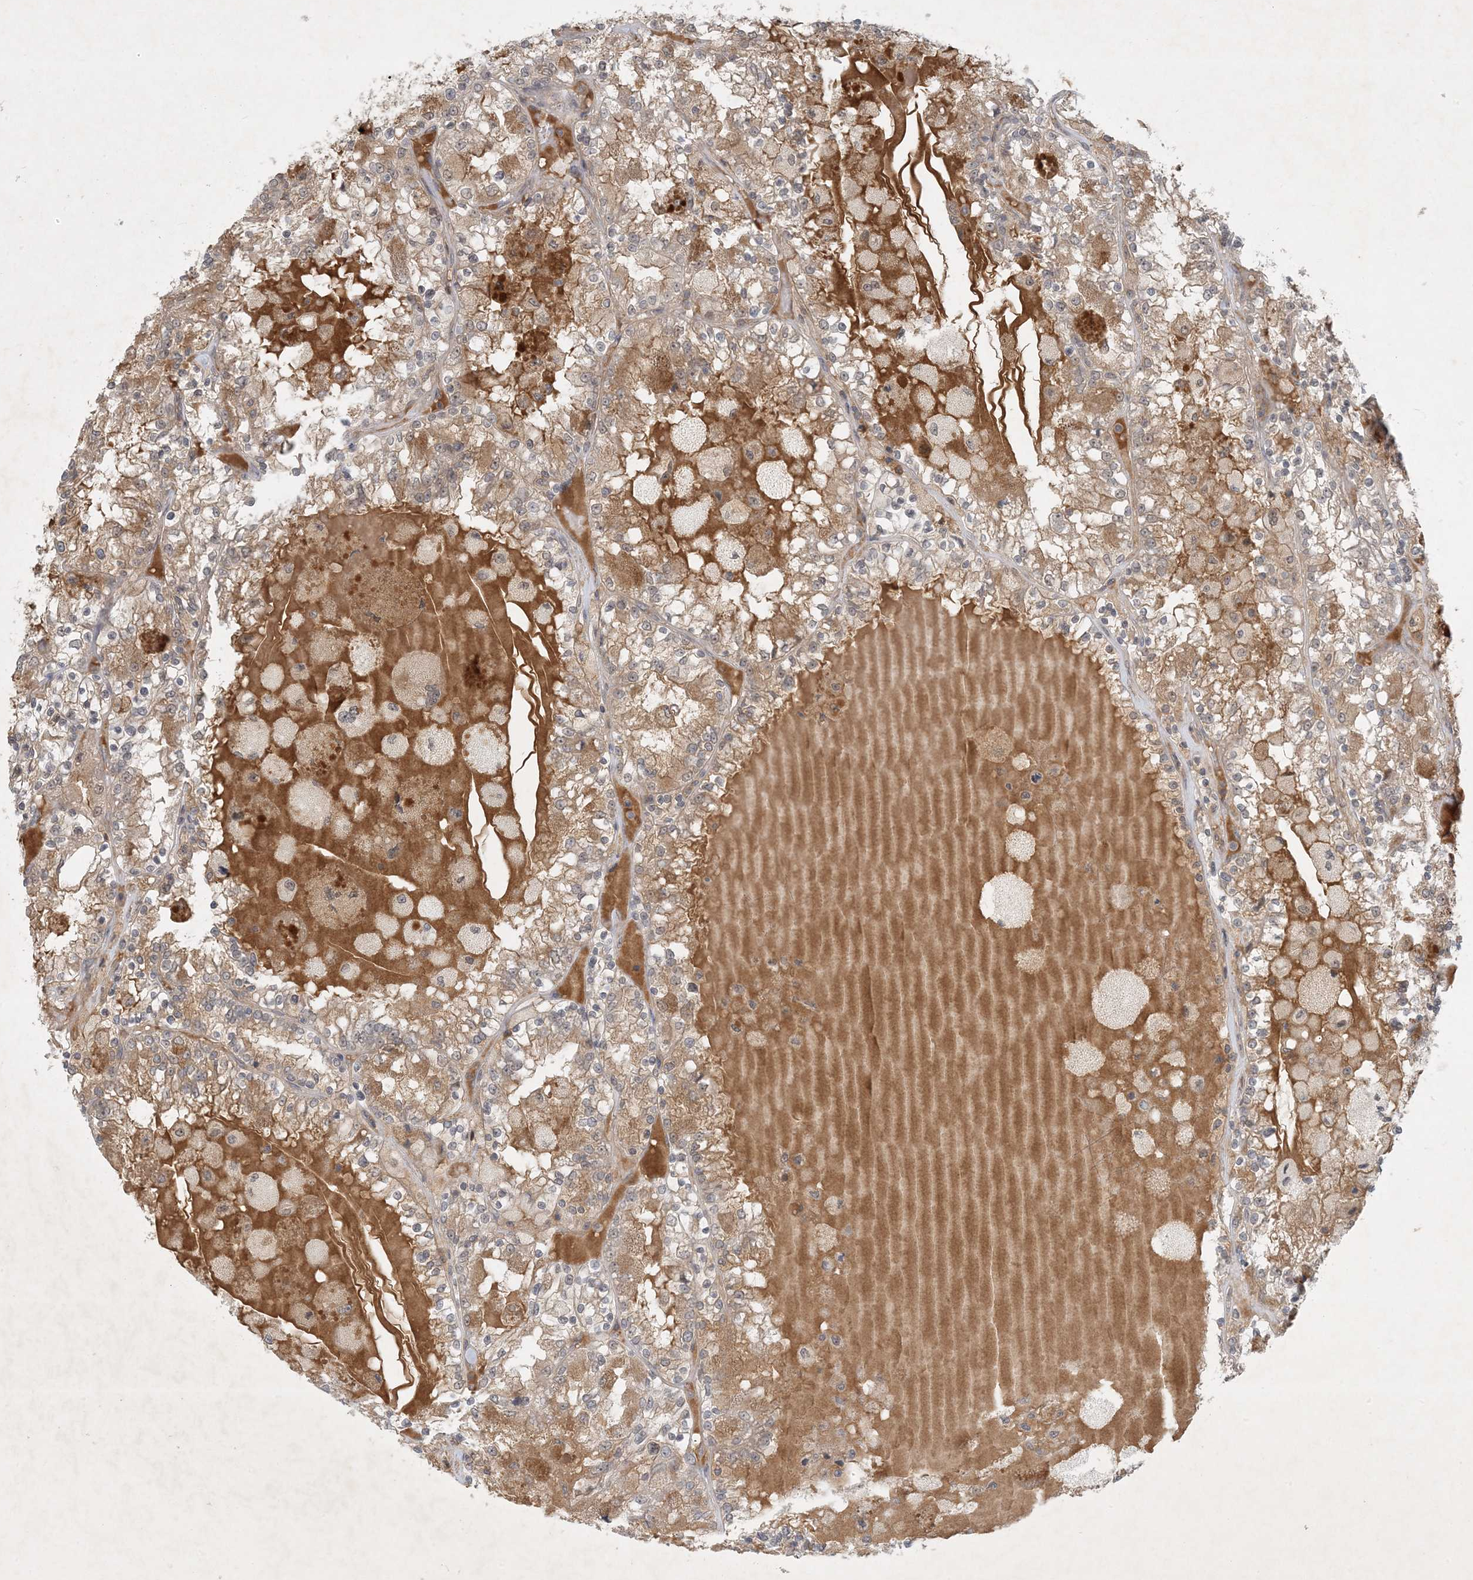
{"staining": {"intensity": "moderate", "quantity": "<25%", "location": "cytoplasmic/membranous"}, "tissue": "renal cancer", "cell_type": "Tumor cells", "image_type": "cancer", "snomed": [{"axis": "morphology", "description": "Adenocarcinoma, NOS"}, {"axis": "topography", "description": "Kidney"}], "caption": "Human renal cancer (adenocarcinoma) stained with a protein marker exhibits moderate staining in tumor cells.", "gene": "ZCCHC4", "patient": {"sex": "female", "age": 56}}